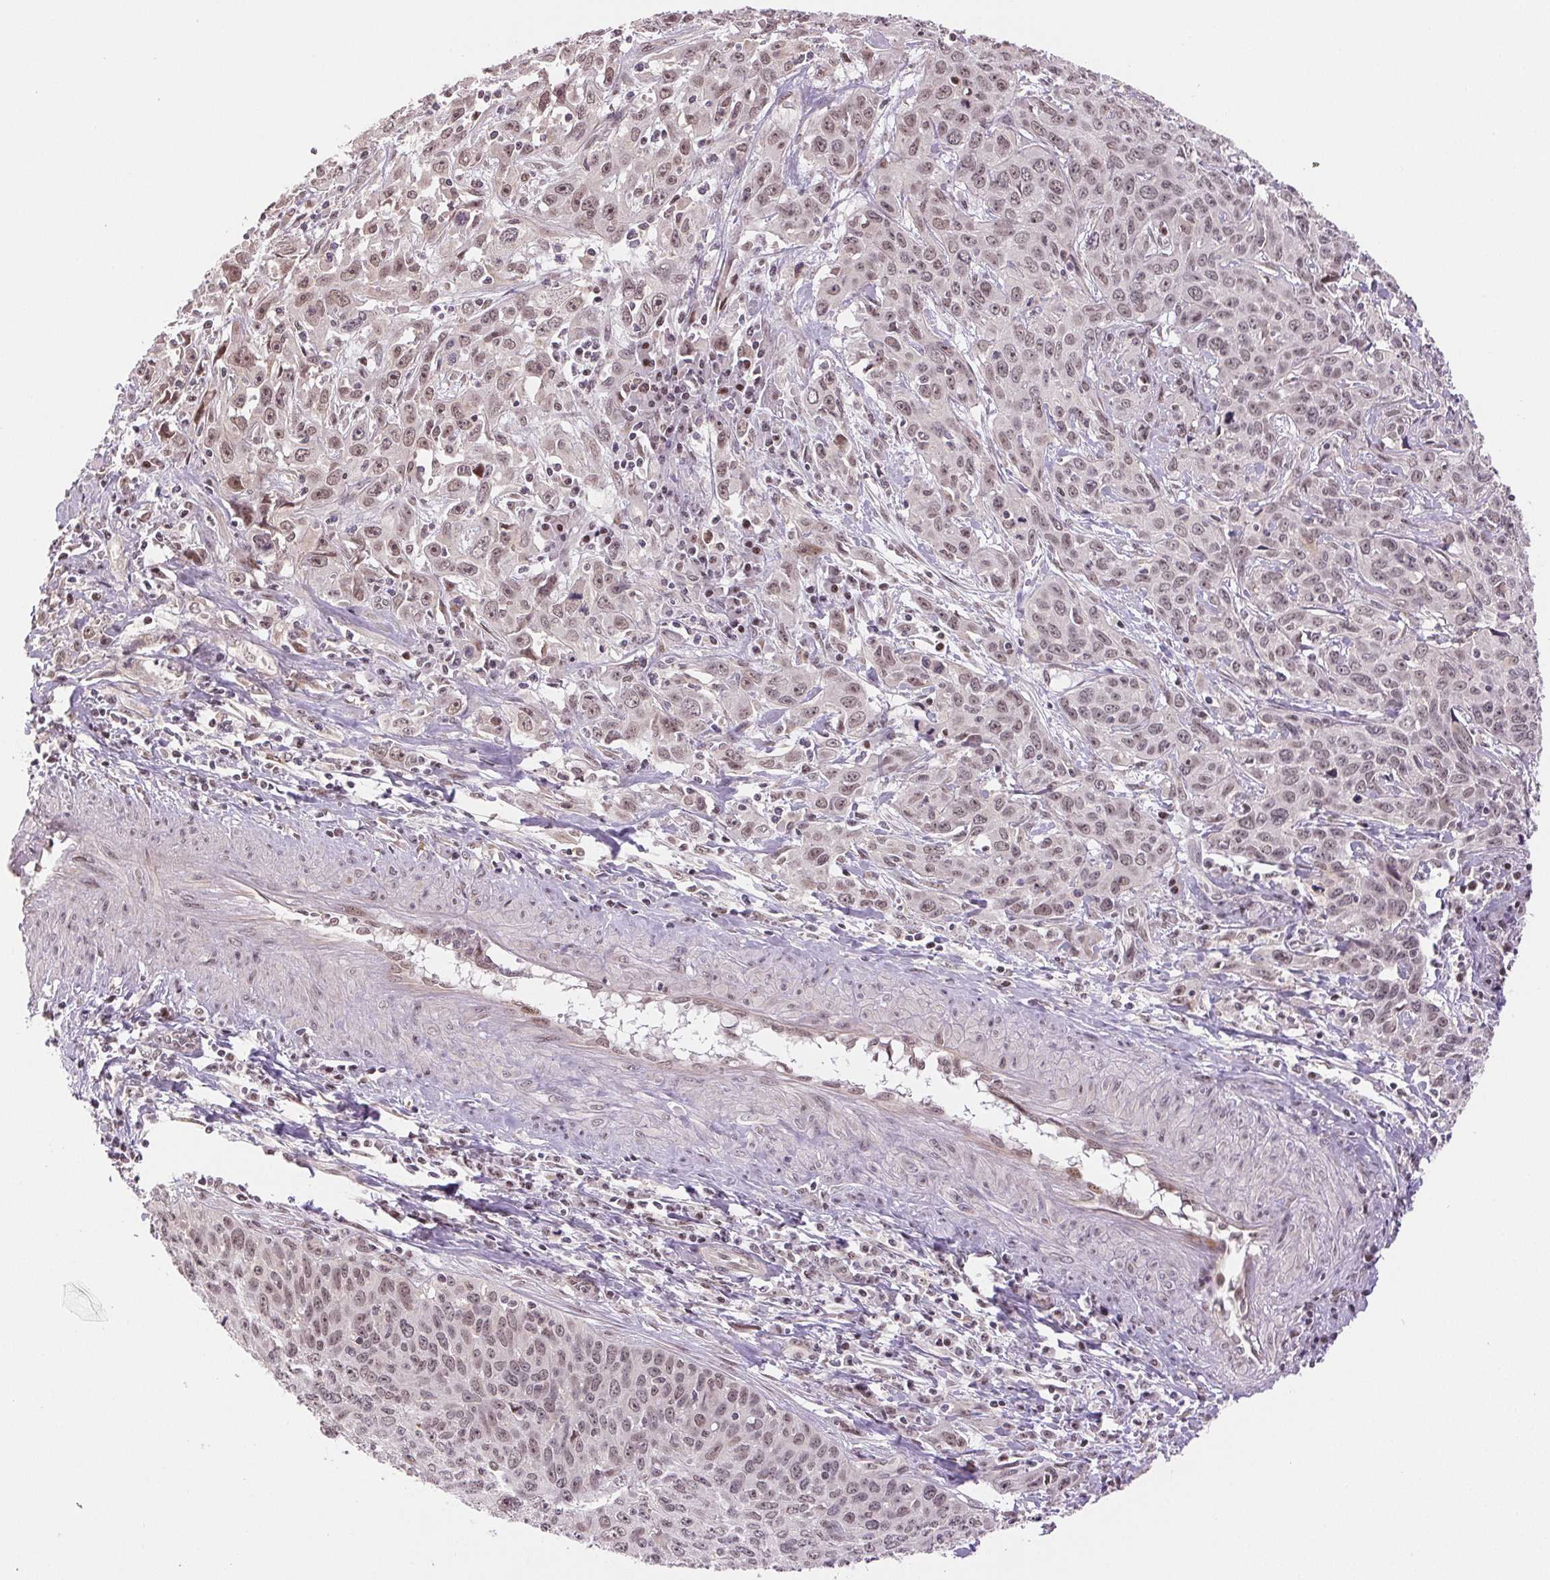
{"staining": {"intensity": "weak", "quantity": ">75%", "location": "nuclear"}, "tissue": "cervical cancer", "cell_type": "Tumor cells", "image_type": "cancer", "snomed": [{"axis": "morphology", "description": "Squamous cell carcinoma, NOS"}, {"axis": "topography", "description": "Cervix"}], "caption": "Cervical cancer tissue shows weak nuclear expression in approximately >75% of tumor cells", "gene": "GRHL3", "patient": {"sex": "female", "age": 38}}